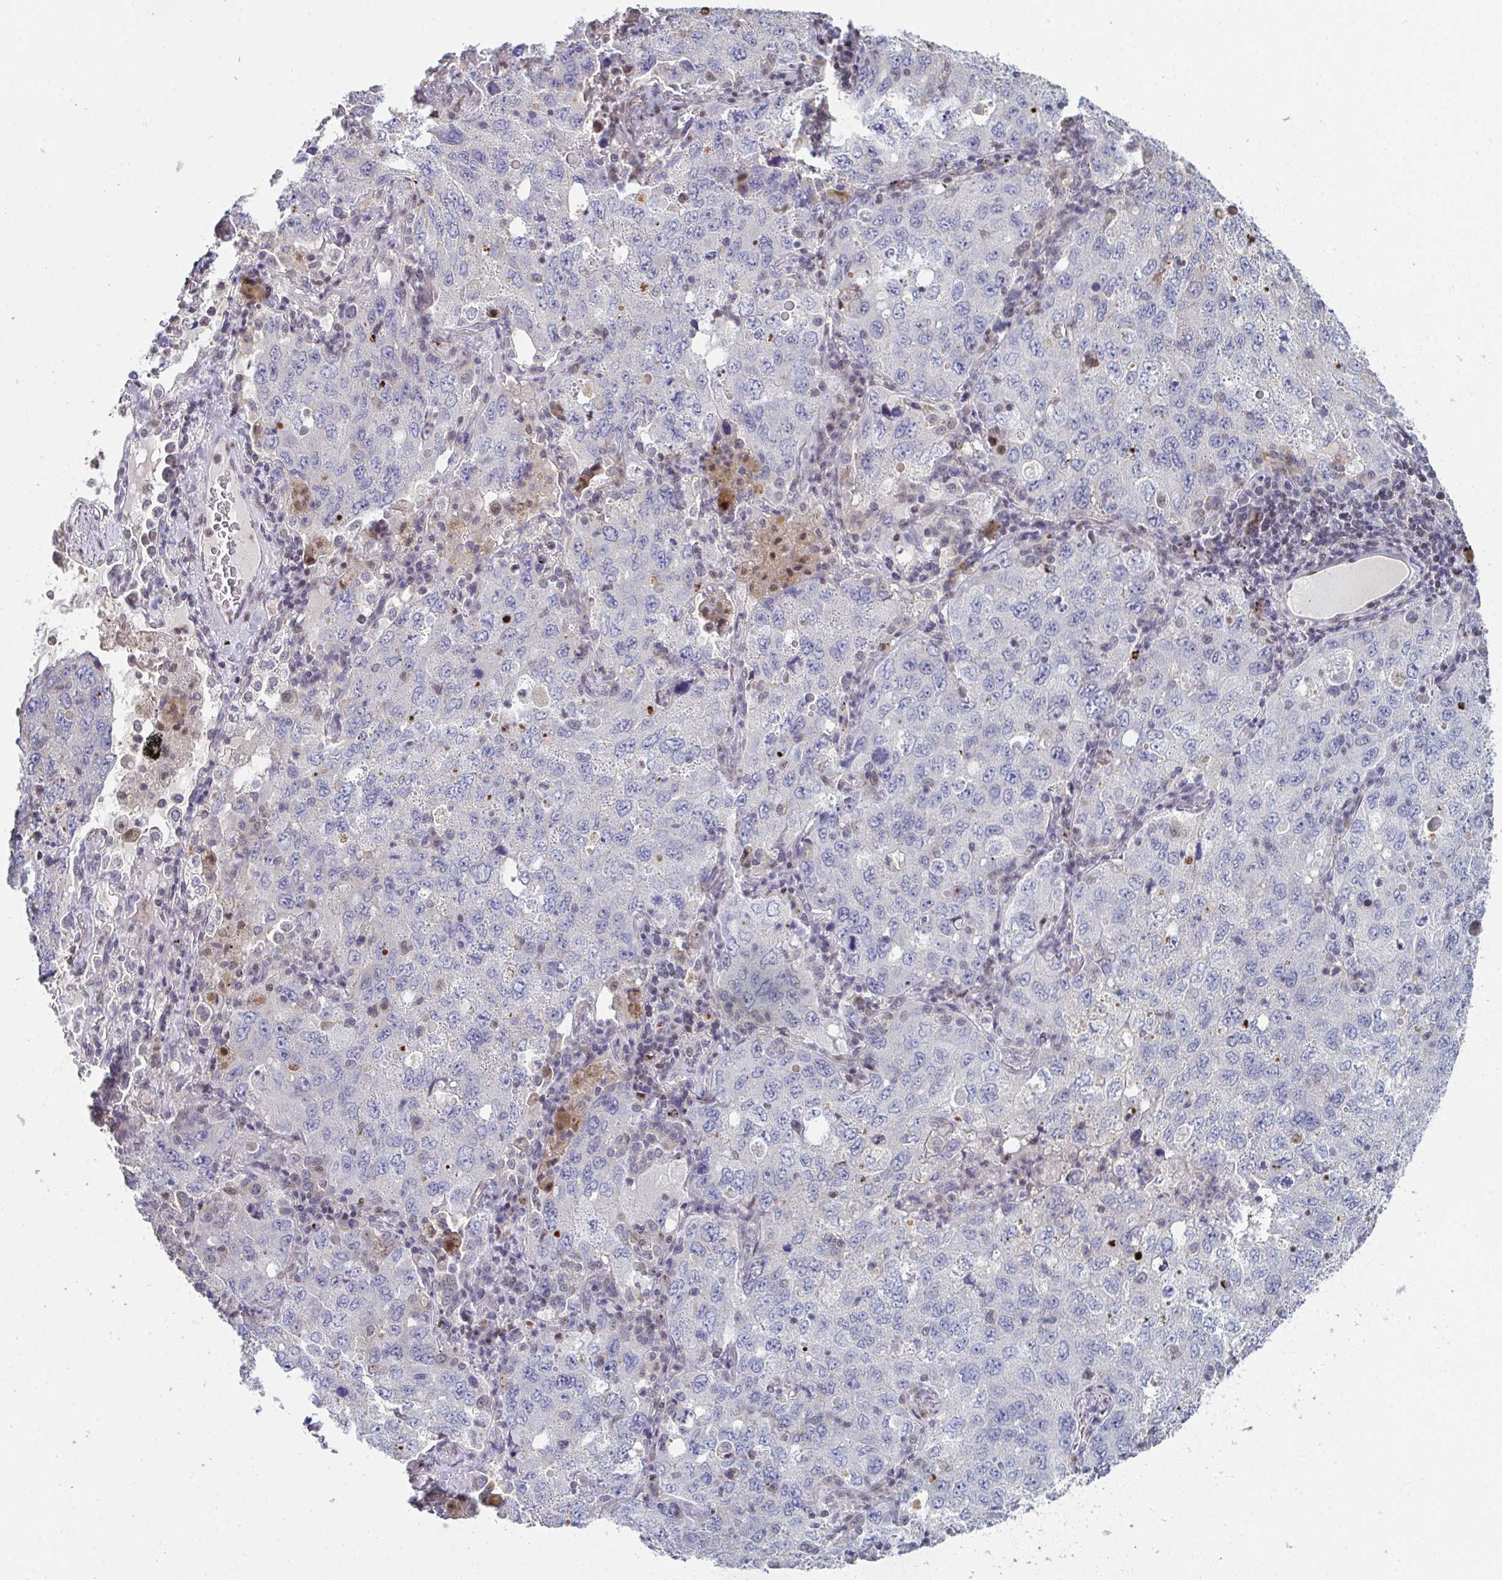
{"staining": {"intensity": "negative", "quantity": "none", "location": "none"}, "tissue": "lung cancer", "cell_type": "Tumor cells", "image_type": "cancer", "snomed": [{"axis": "morphology", "description": "Adenocarcinoma, NOS"}, {"axis": "topography", "description": "Lung"}], "caption": "Tumor cells show no significant protein positivity in lung cancer (adenocarcinoma). Brightfield microscopy of IHC stained with DAB (3,3'-diaminobenzidine) (brown) and hematoxylin (blue), captured at high magnification.", "gene": "ACD", "patient": {"sex": "female", "age": 57}}